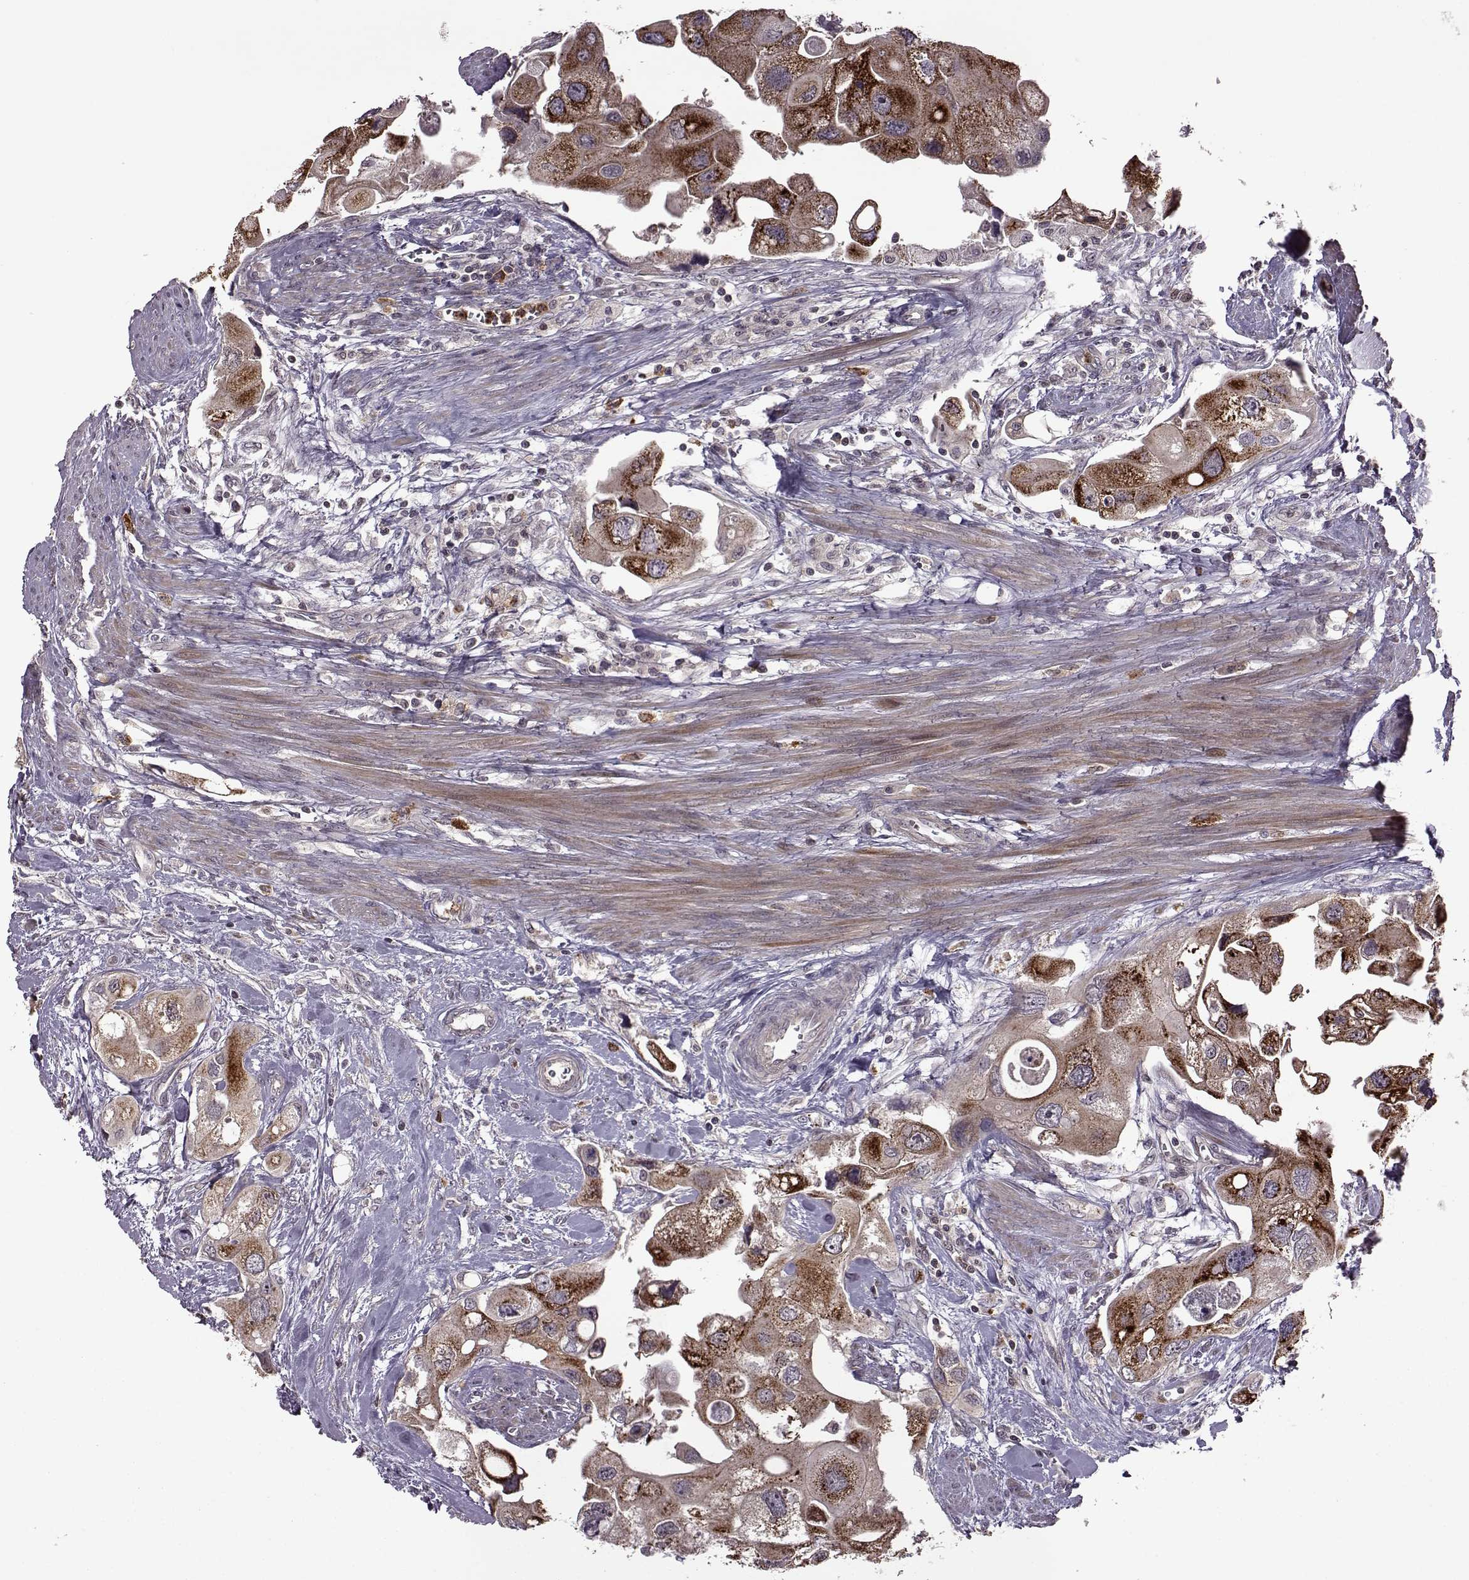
{"staining": {"intensity": "strong", "quantity": "25%-75%", "location": "cytoplasmic/membranous"}, "tissue": "urothelial cancer", "cell_type": "Tumor cells", "image_type": "cancer", "snomed": [{"axis": "morphology", "description": "Urothelial carcinoma, High grade"}, {"axis": "topography", "description": "Urinary bladder"}], "caption": "About 25%-75% of tumor cells in urothelial carcinoma (high-grade) display strong cytoplasmic/membranous protein positivity as visualized by brown immunohistochemical staining.", "gene": "TRMU", "patient": {"sex": "male", "age": 59}}